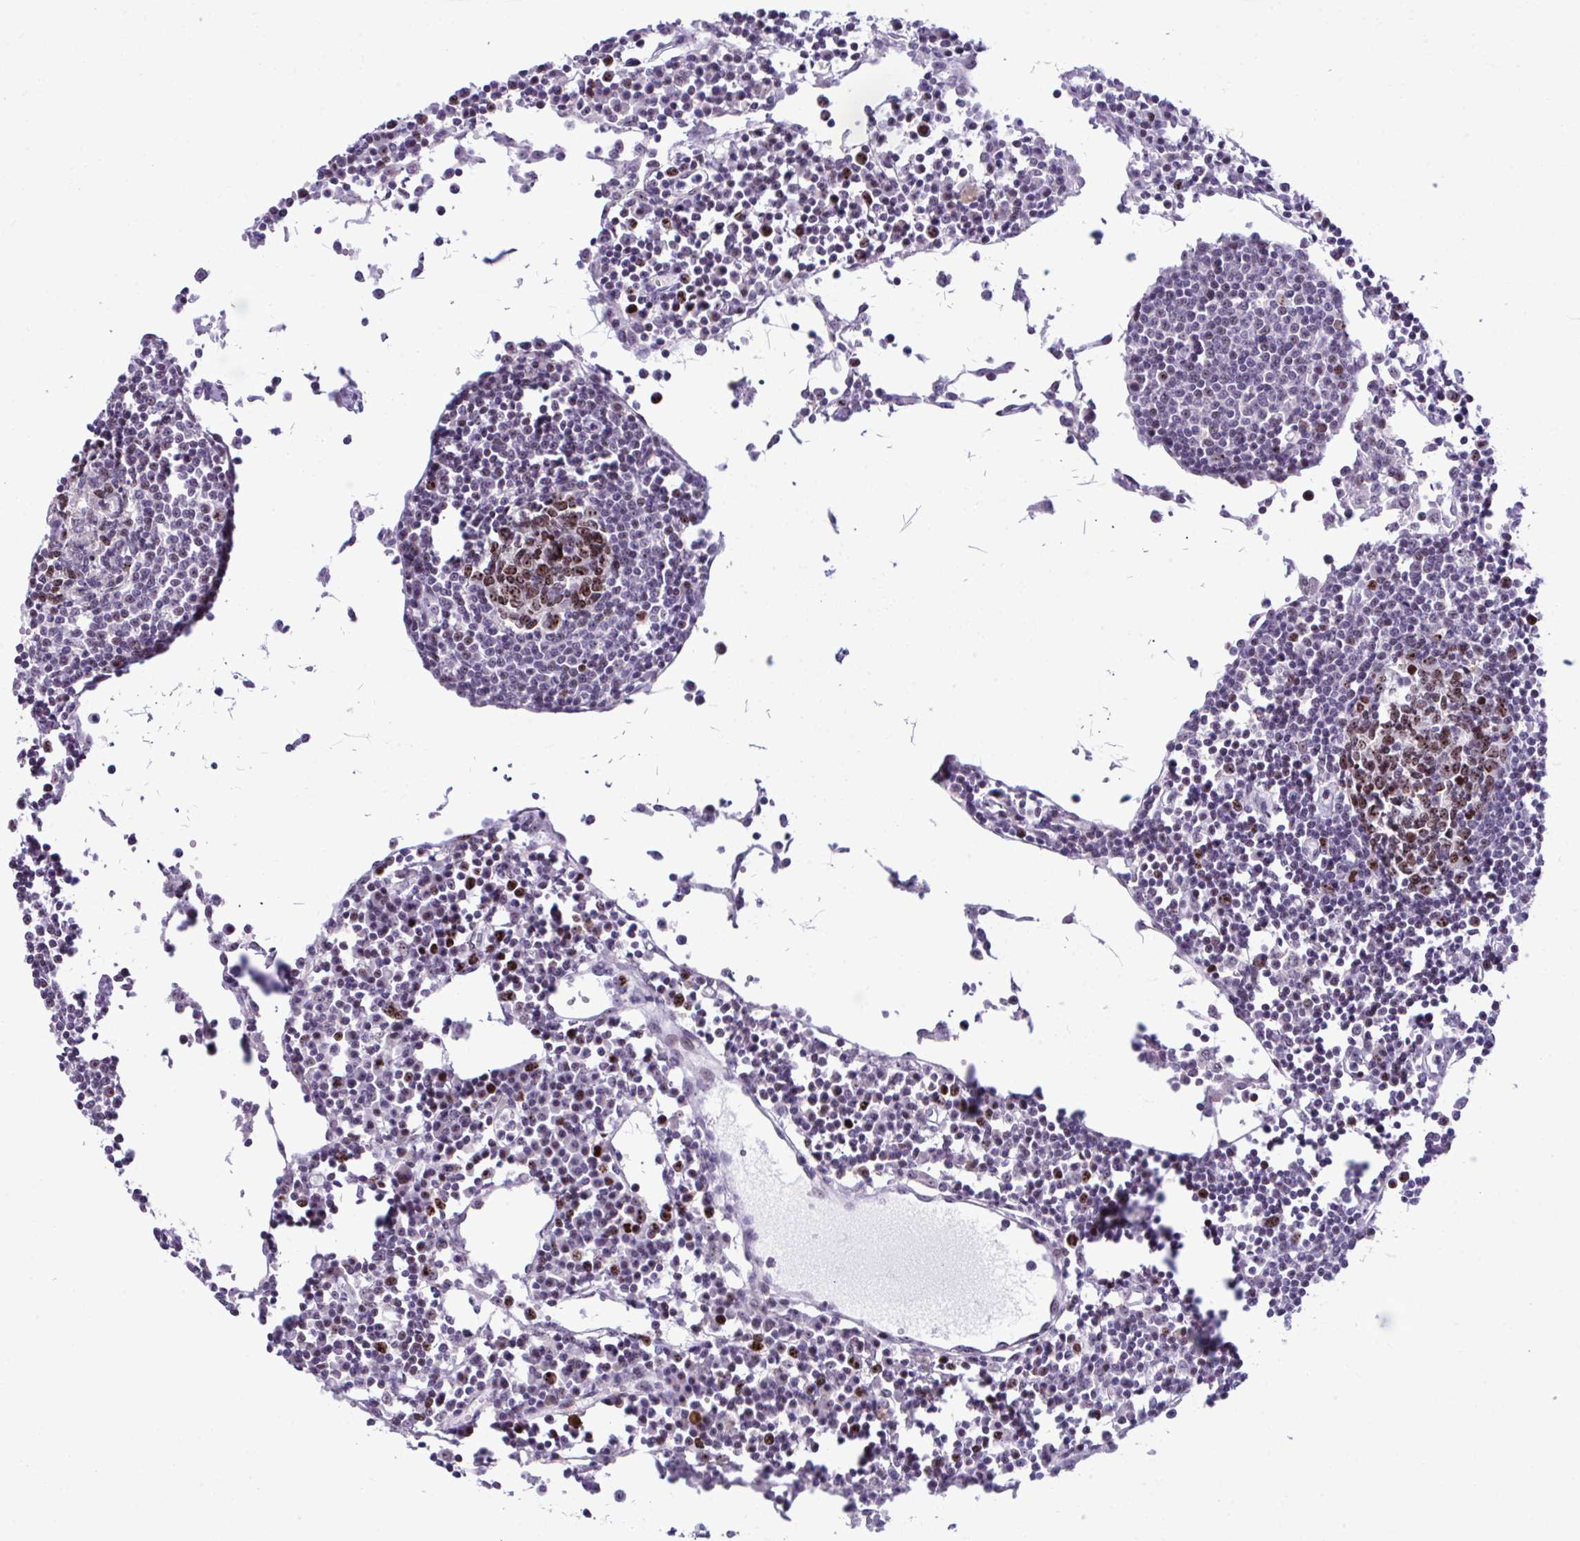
{"staining": {"intensity": "strong", "quantity": ">75%", "location": "nuclear"}, "tissue": "lymph node", "cell_type": "Germinal center cells", "image_type": "normal", "snomed": [{"axis": "morphology", "description": "Normal tissue, NOS"}, {"axis": "topography", "description": "Lymph node"}], "caption": "Germinal center cells display strong nuclear staining in about >75% of cells in normal lymph node. The staining was performed using DAB, with brown indicating positive protein expression. Nuclei are stained blue with hematoxylin.", "gene": "CEP72", "patient": {"sex": "female", "age": 78}}